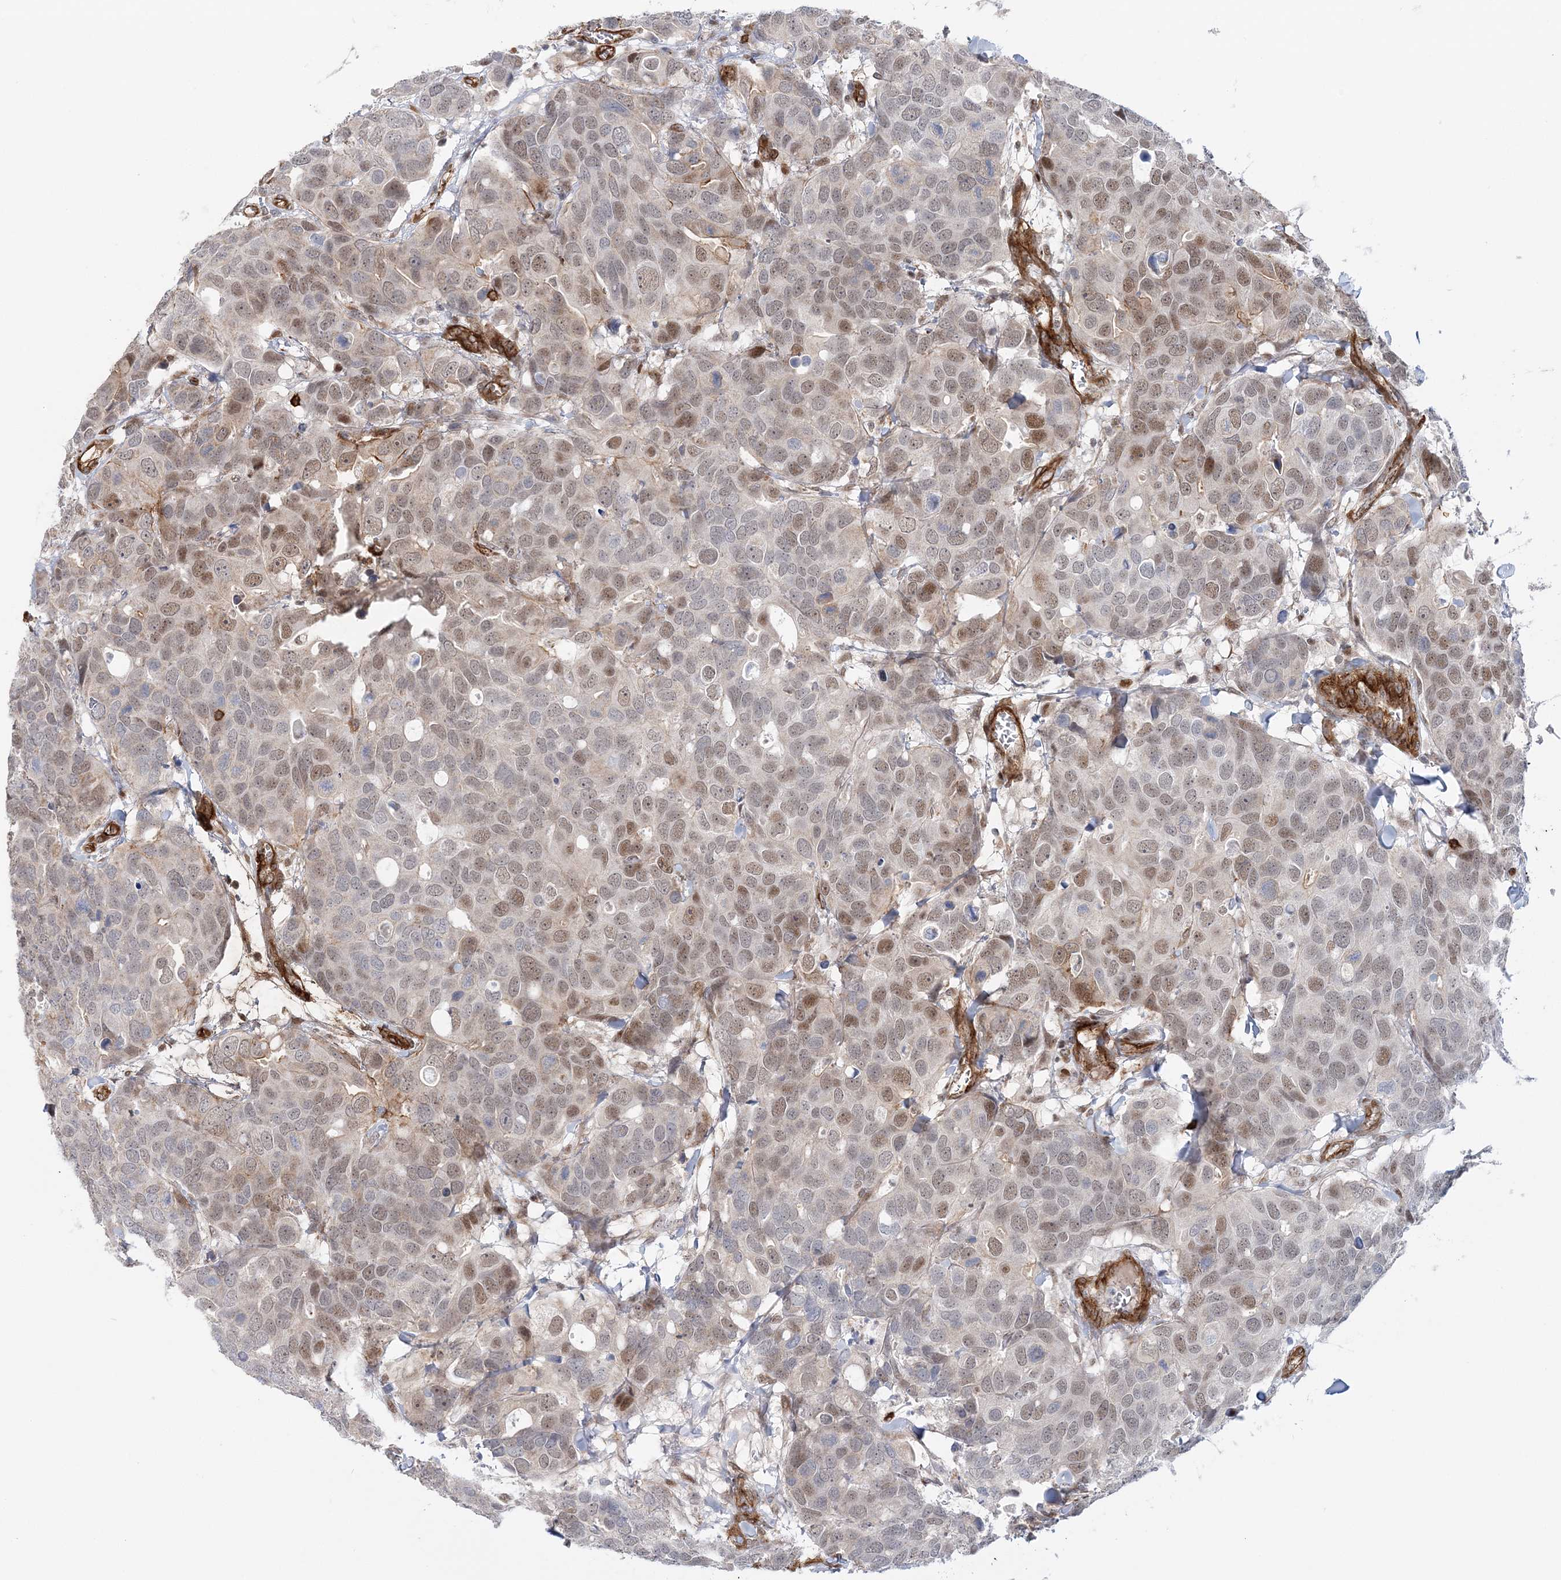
{"staining": {"intensity": "weak", "quantity": "25%-75%", "location": "nuclear"}, "tissue": "breast cancer", "cell_type": "Tumor cells", "image_type": "cancer", "snomed": [{"axis": "morphology", "description": "Duct carcinoma"}, {"axis": "topography", "description": "Breast"}], "caption": "Immunohistochemistry (DAB) staining of breast infiltrating ductal carcinoma reveals weak nuclear protein staining in approximately 25%-75% of tumor cells.", "gene": "AFAP1L2", "patient": {"sex": "female", "age": 83}}